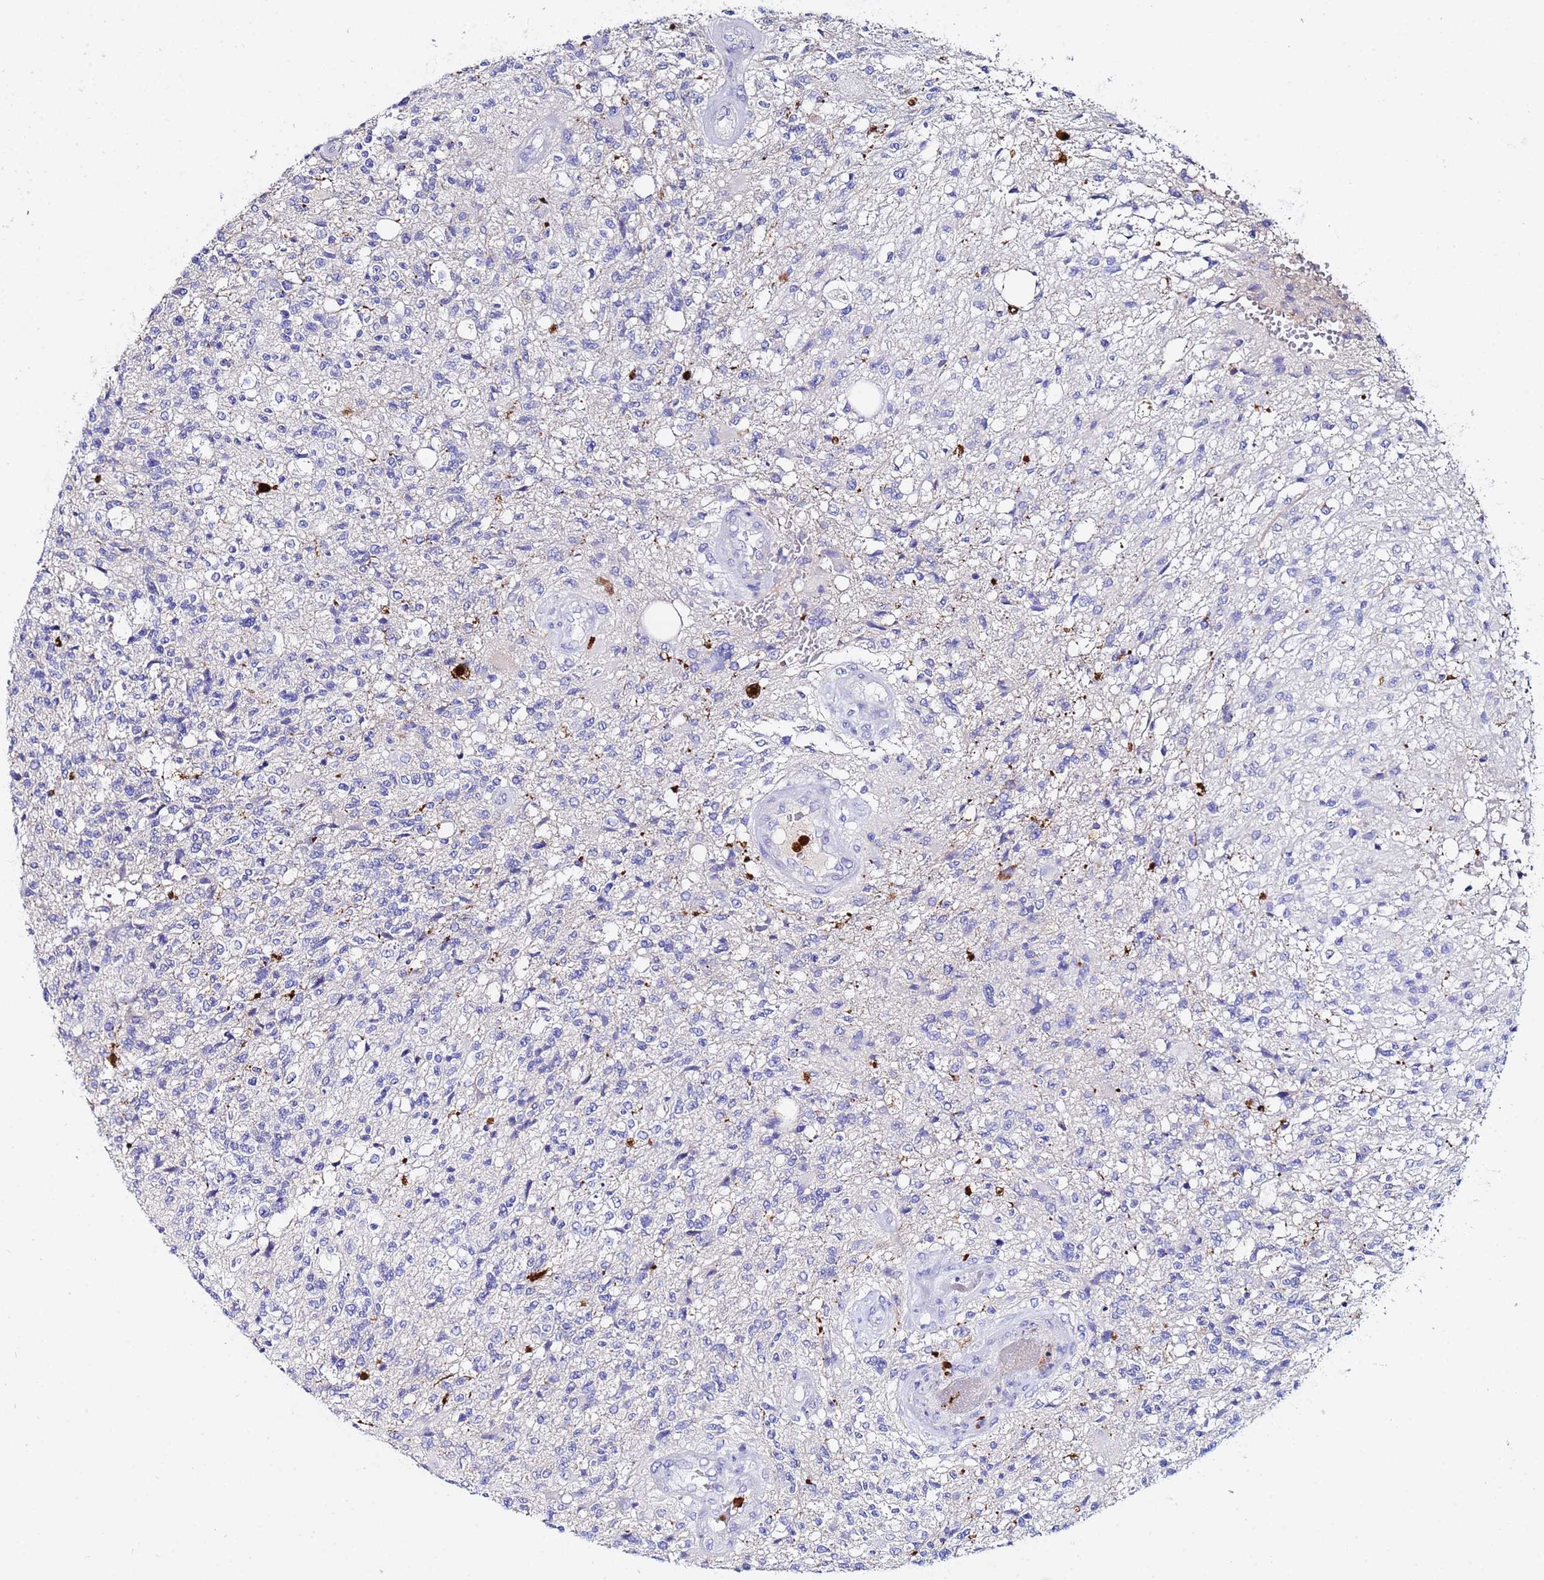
{"staining": {"intensity": "negative", "quantity": "none", "location": "none"}, "tissue": "glioma", "cell_type": "Tumor cells", "image_type": "cancer", "snomed": [{"axis": "morphology", "description": "Glioma, malignant, High grade"}, {"axis": "topography", "description": "Brain"}], "caption": "DAB immunohistochemical staining of human glioma demonstrates no significant expression in tumor cells. (DAB IHC with hematoxylin counter stain).", "gene": "TUBAL3", "patient": {"sex": "male", "age": 56}}